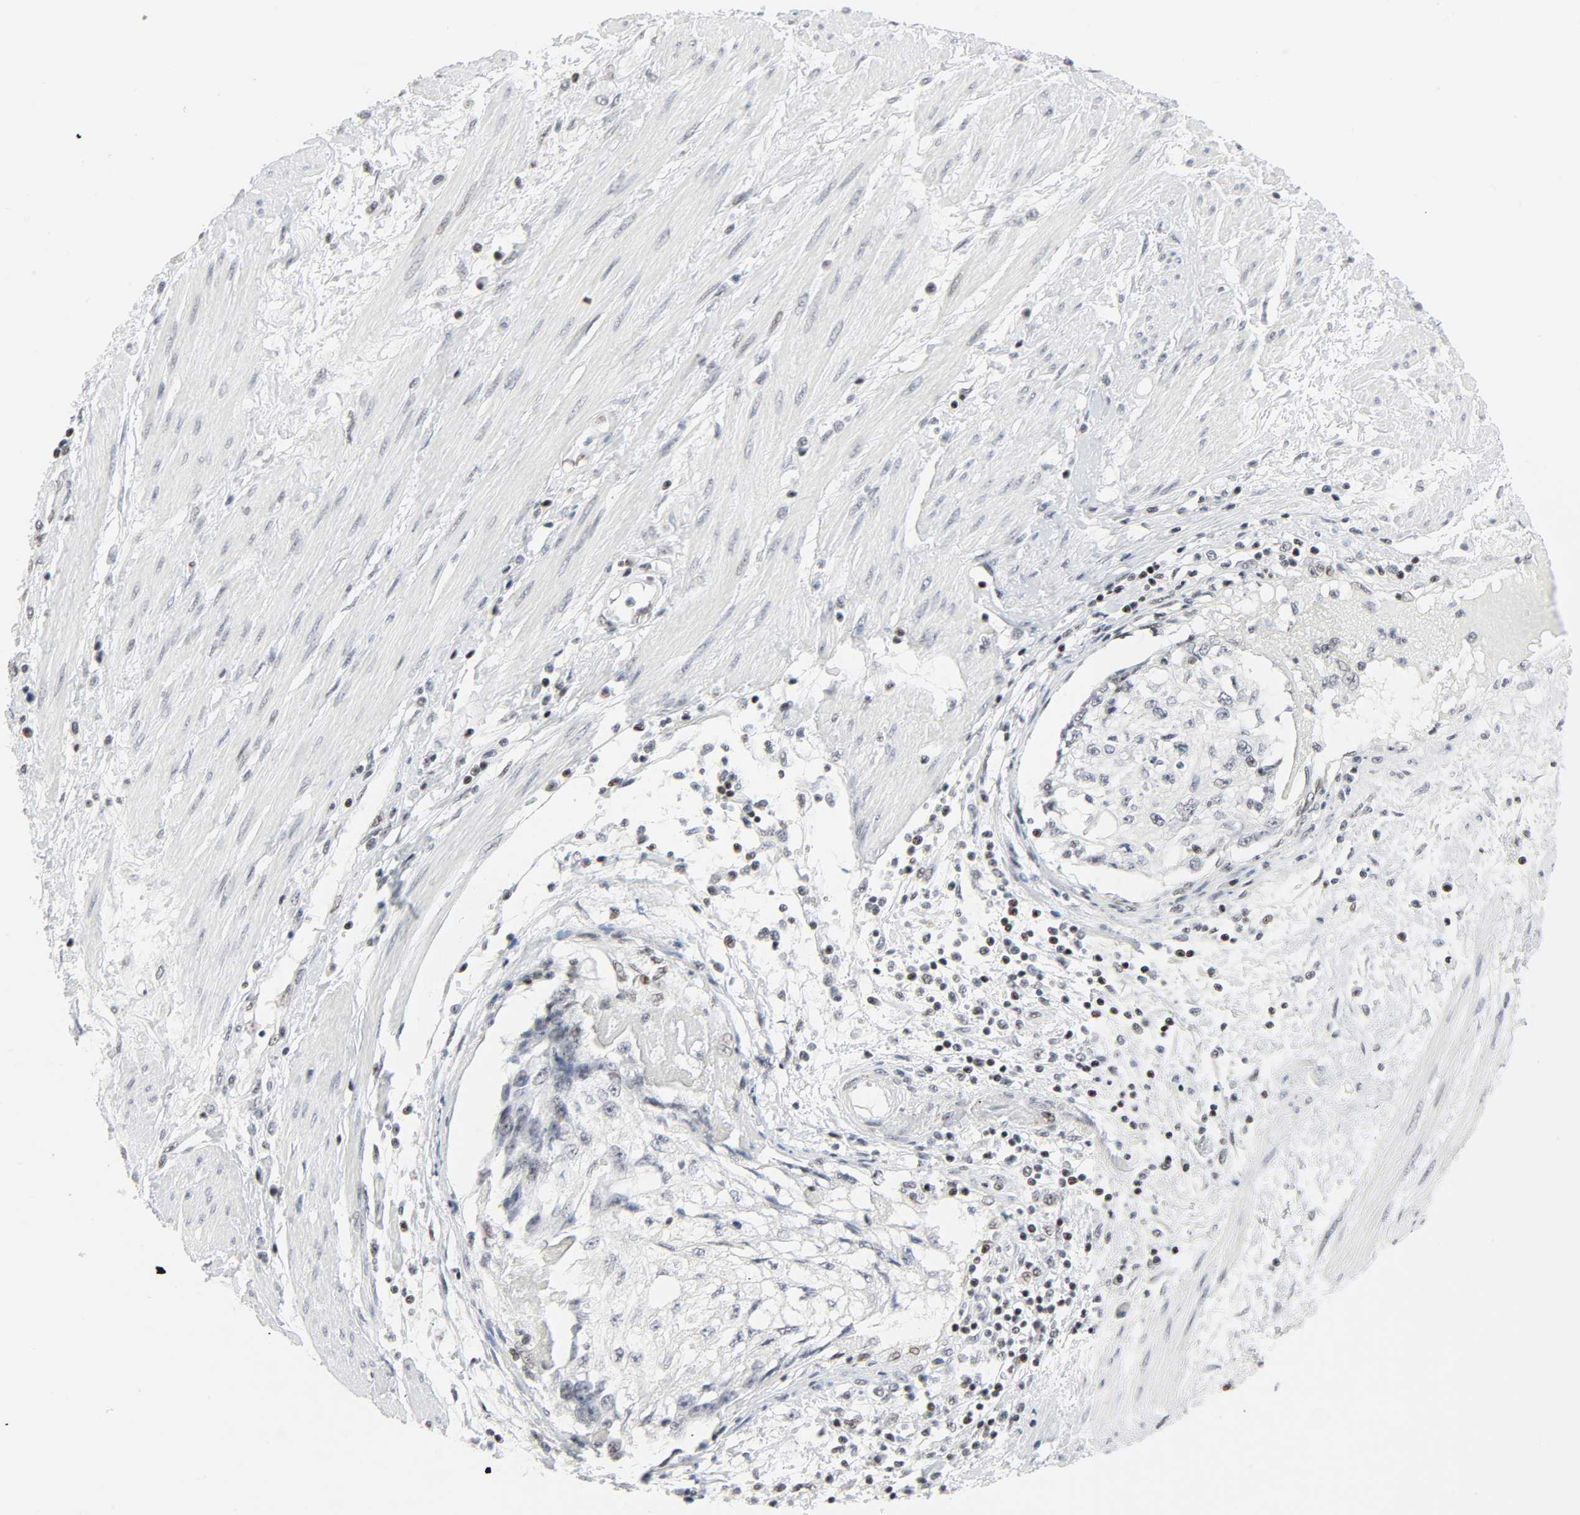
{"staining": {"intensity": "negative", "quantity": "none", "location": "none"}, "tissue": "cervical cancer", "cell_type": "Tumor cells", "image_type": "cancer", "snomed": [{"axis": "morphology", "description": "Normal tissue, NOS"}, {"axis": "morphology", "description": "Squamous cell carcinoma, NOS"}, {"axis": "topography", "description": "Cervix"}], "caption": "This is an immunohistochemistry (IHC) image of squamous cell carcinoma (cervical). There is no expression in tumor cells.", "gene": "GABPA", "patient": {"sex": "female", "age": 67}}